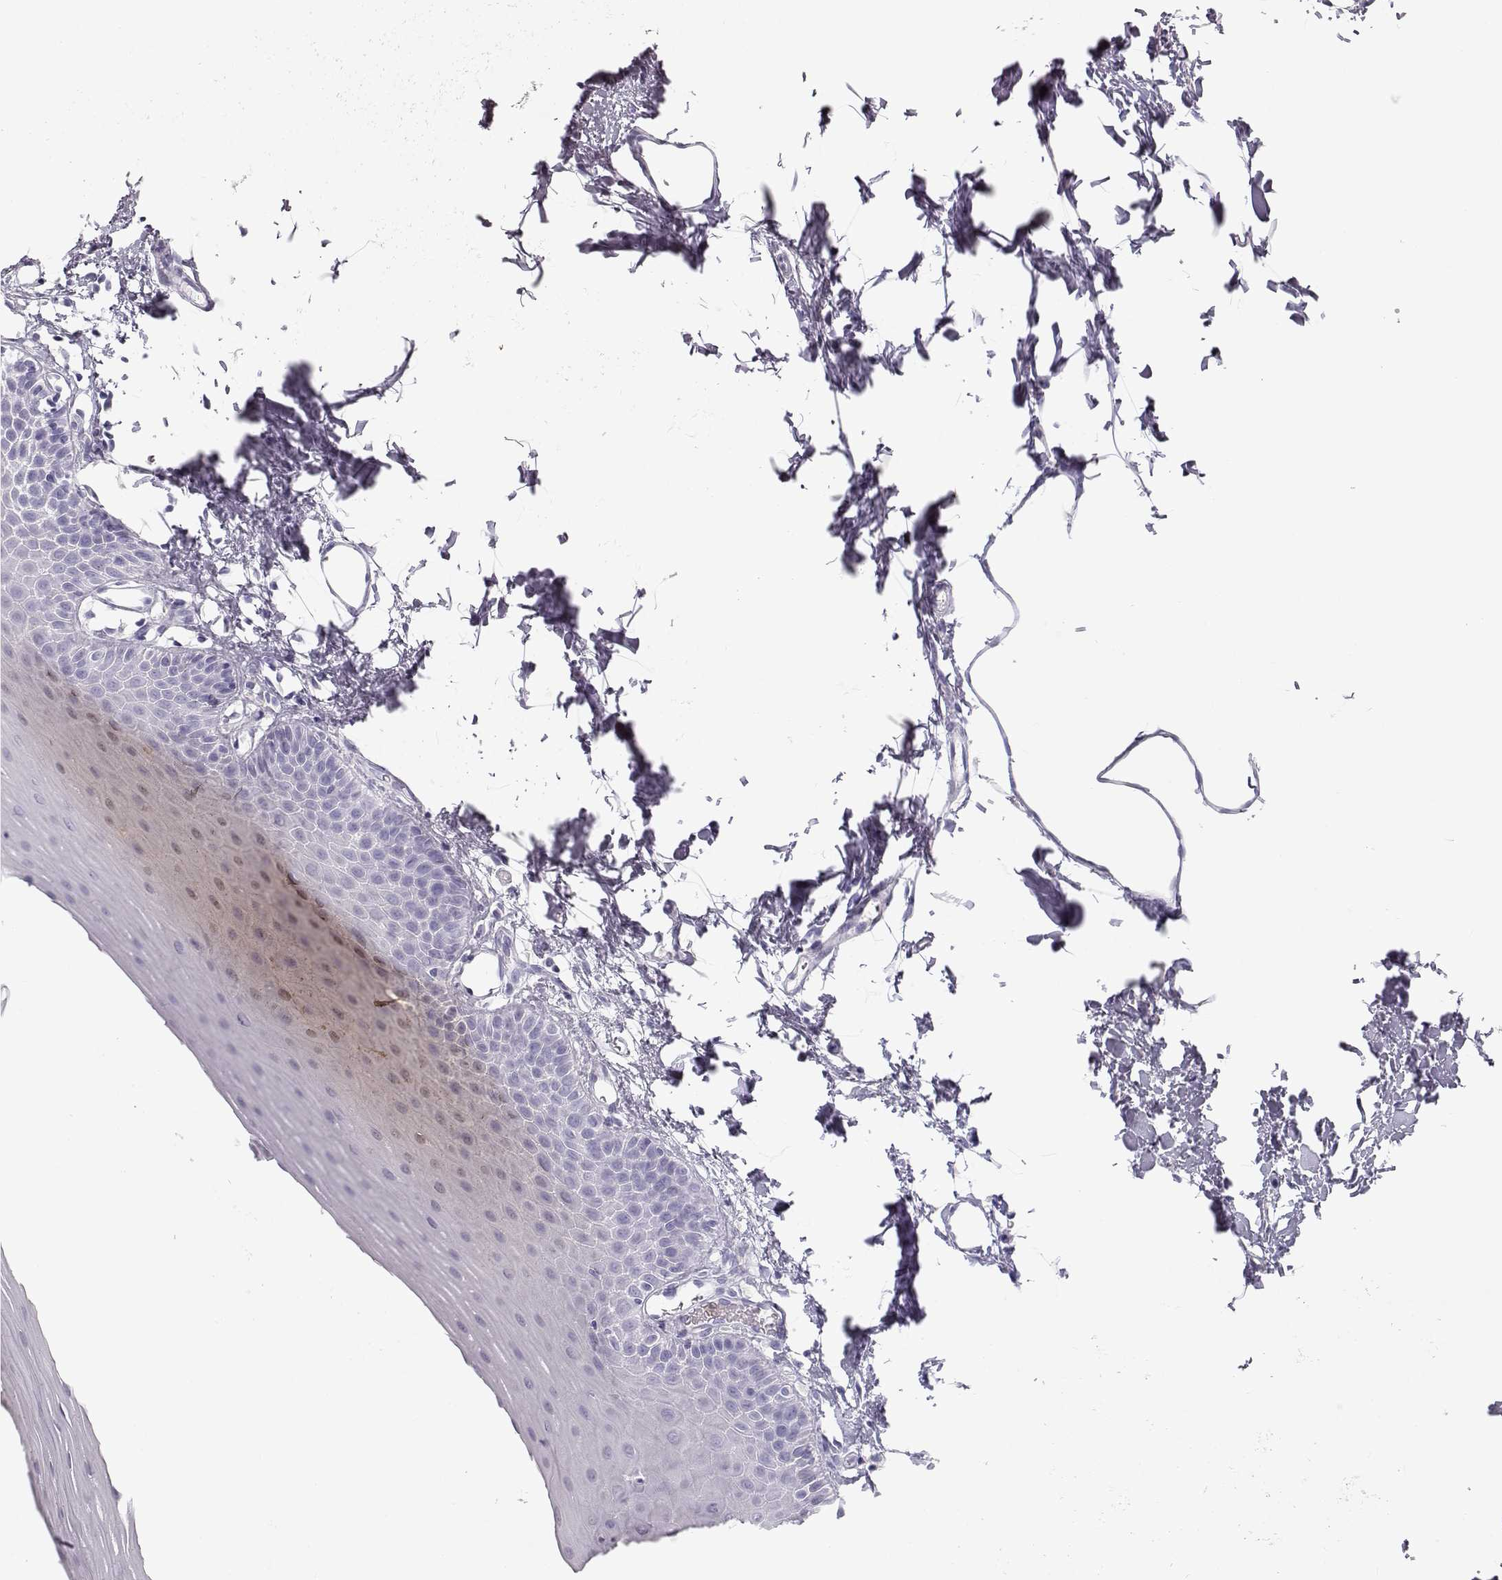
{"staining": {"intensity": "negative", "quantity": "none", "location": "none"}, "tissue": "oral mucosa", "cell_type": "Squamous epithelial cells", "image_type": "normal", "snomed": [{"axis": "morphology", "description": "Normal tissue, NOS"}, {"axis": "topography", "description": "Oral tissue"}], "caption": "Squamous epithelial cells are negative for protein expression in benign human oral mucosa.", "gene": "MIP", "patient": {"sex": "male", "age": 81}}